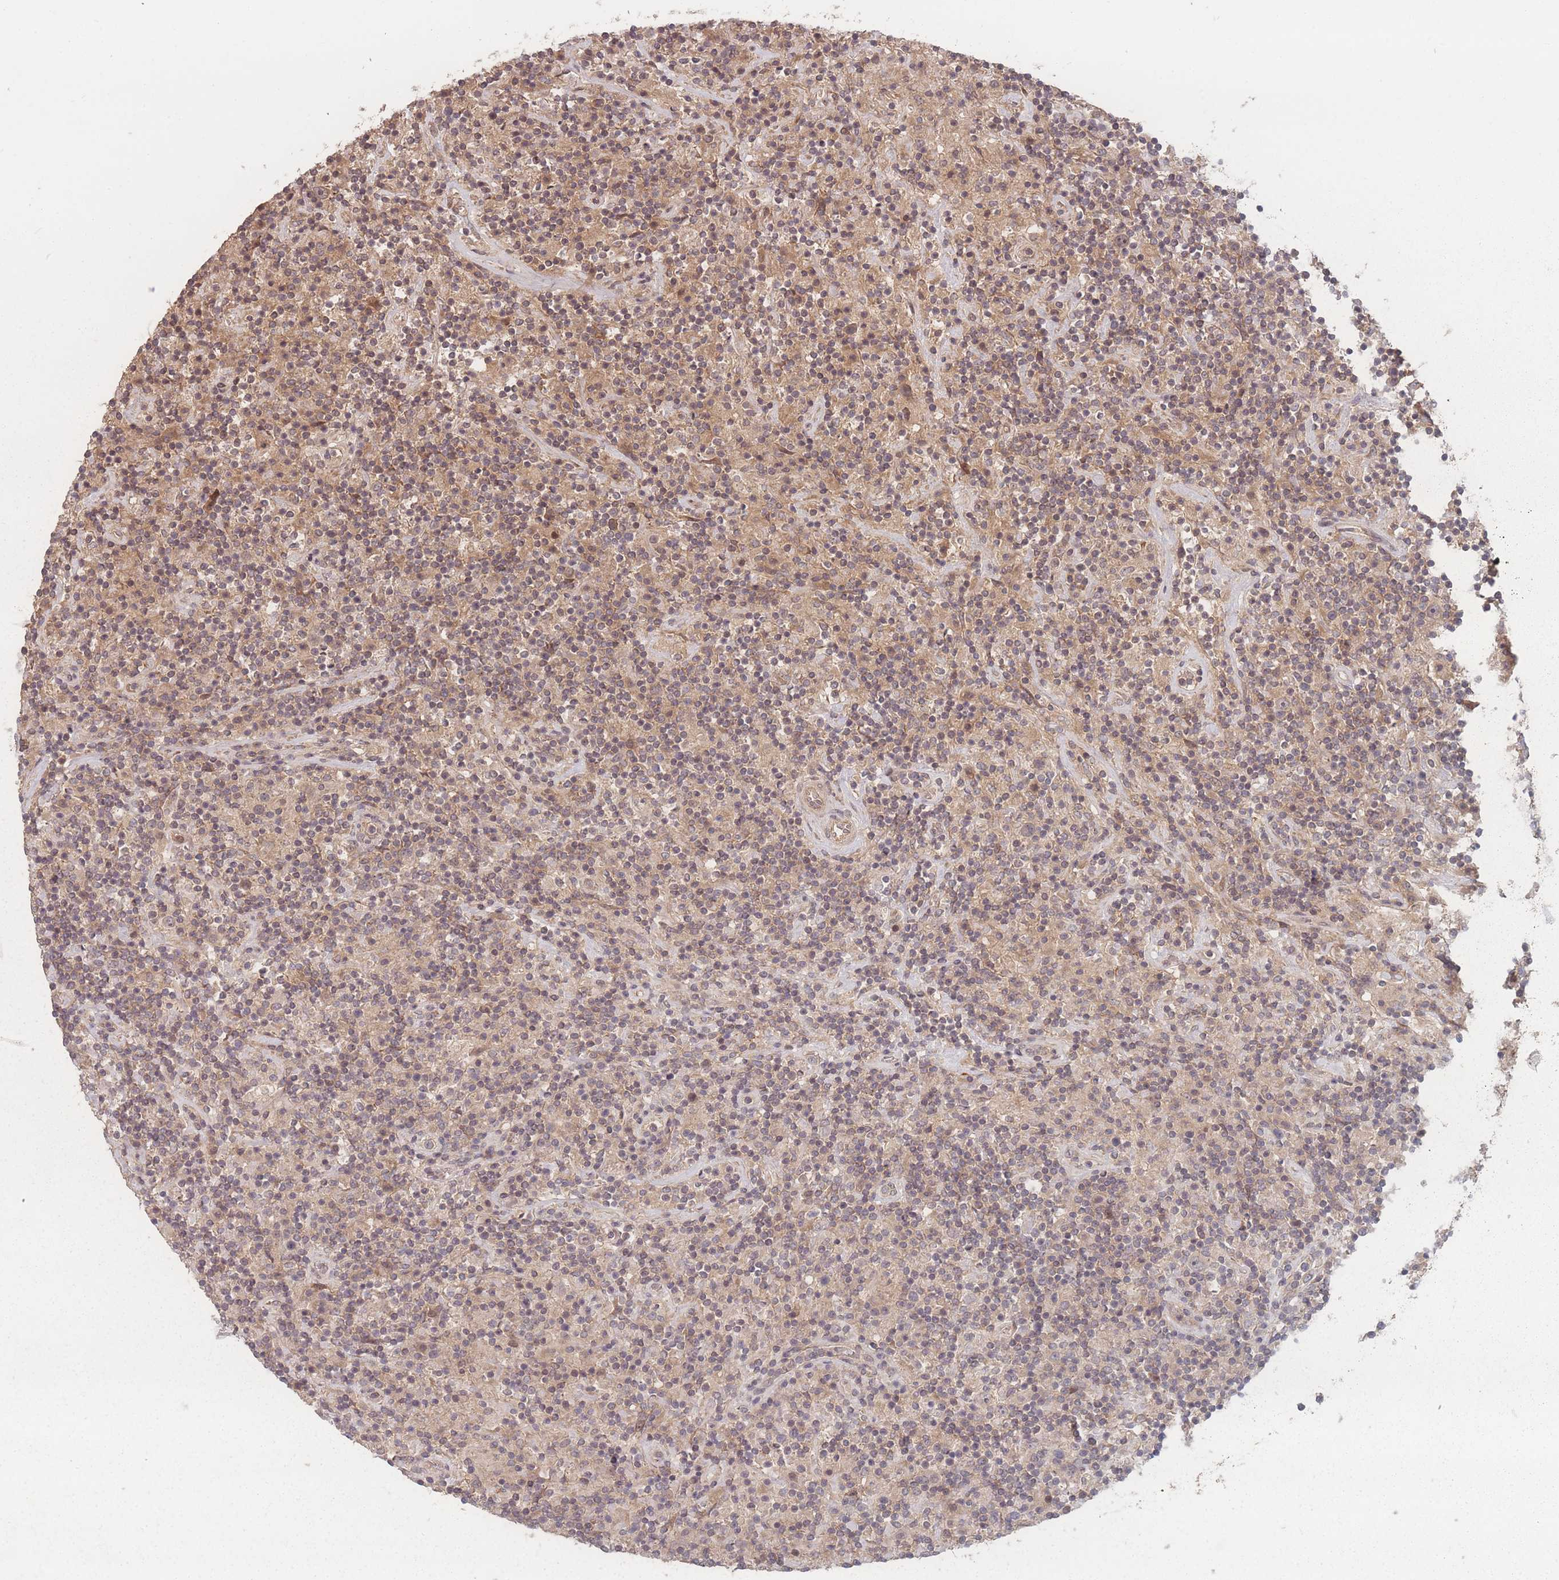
{"staining": {"intensity": "weak", "quantity": "25%-75%", "location": "cytoplasmic/membranous"}, "tissue": "lymphoma", "cell_type": "Tumor cells", "image_type": "cancer", "snomed": [{"axis": "morphology", "description": "Hodgkin's disease, NOS"}, {"axis": "topography", "description": "Lymph node"}], "caption": "Immunohistochemical staining of lymphoma shows weak cytoplasmic/membranous protein positivity in approximately 25%-75% of tumor cells.", "gene": "HAGH", "patient": {"sex": "male", "age": 70}}